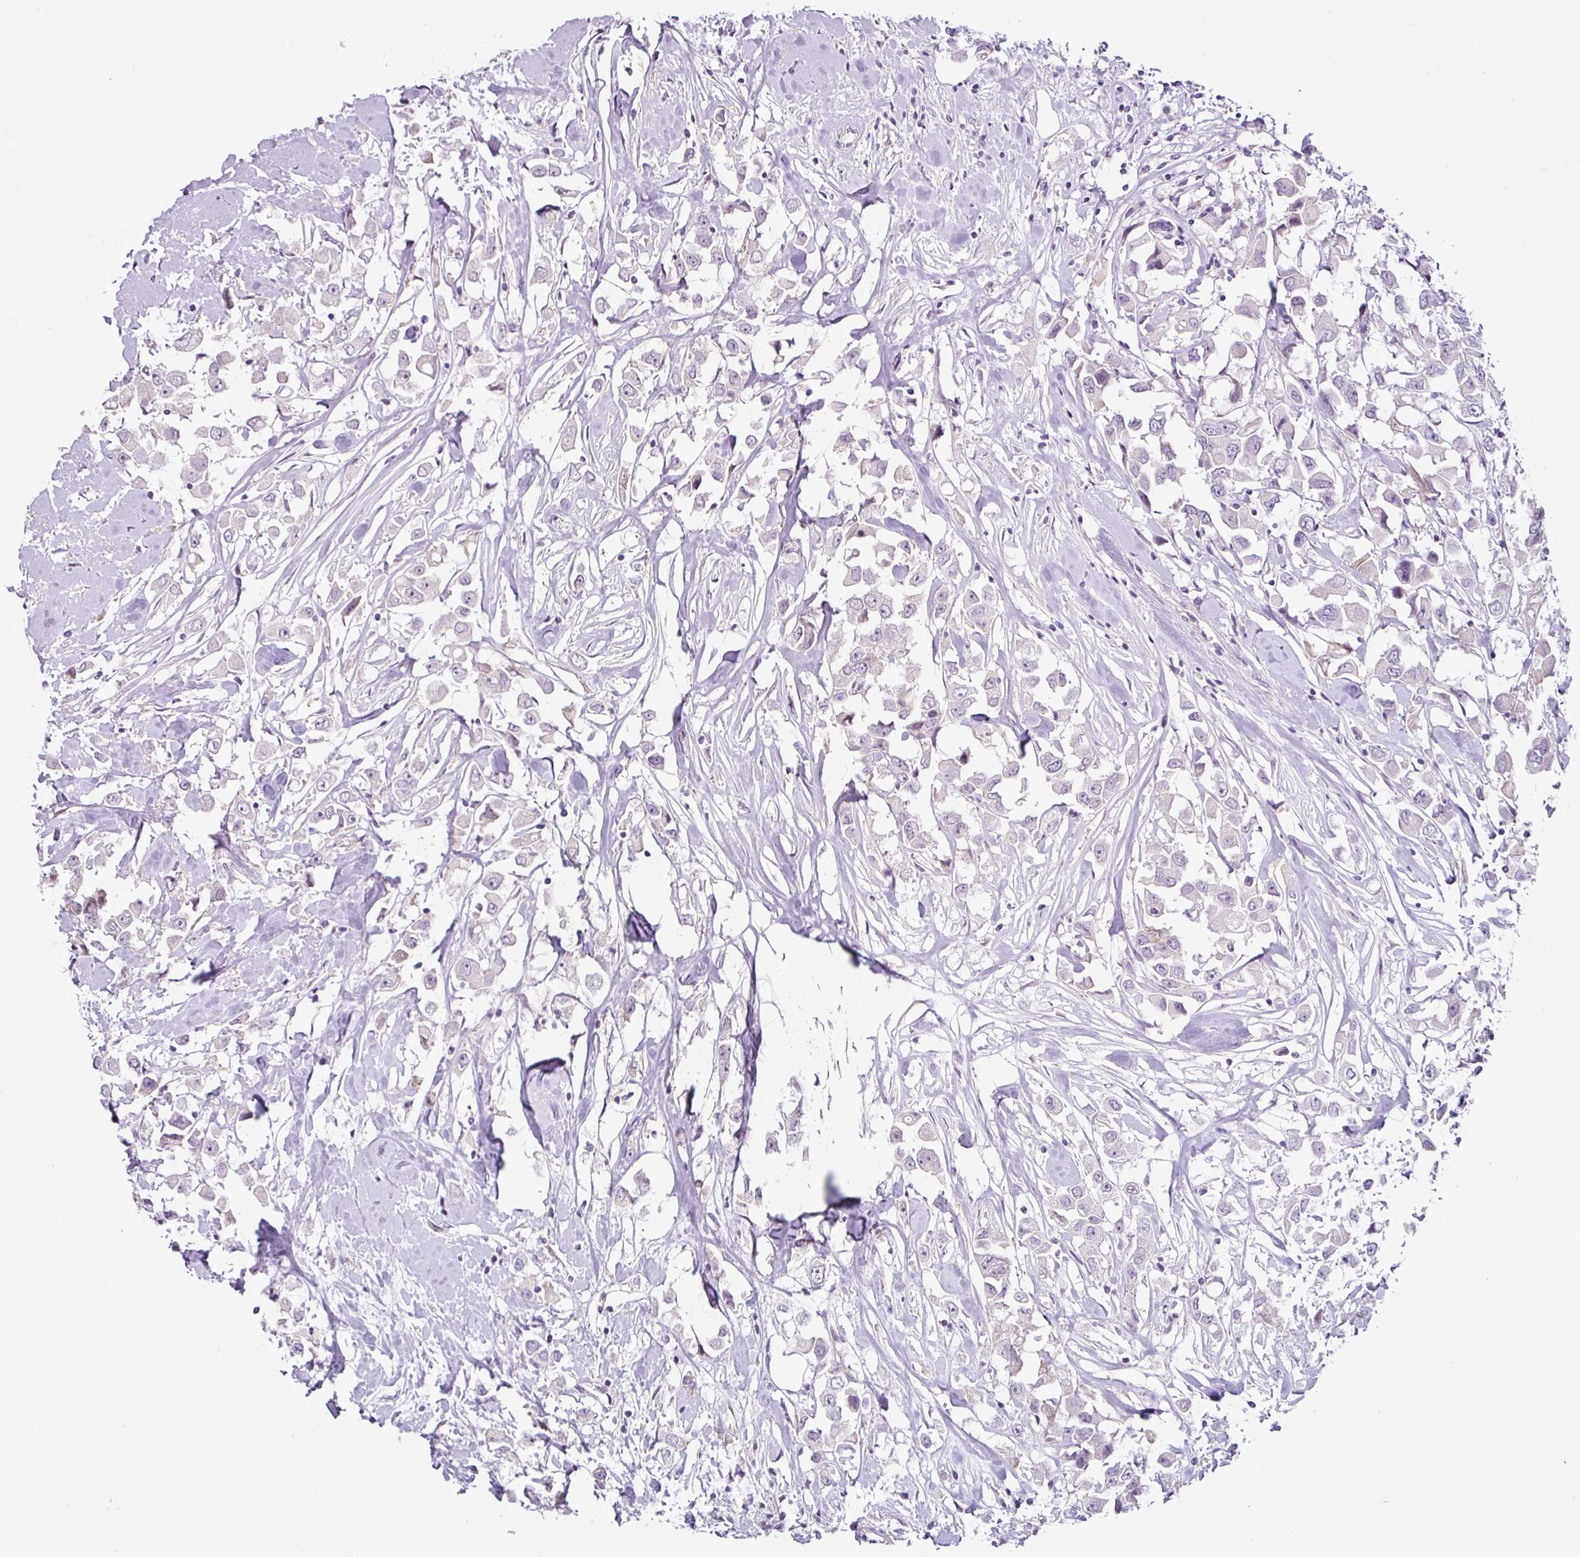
{"staining": {"intensity": "negative", "quantity": "none", "location": "none"}, "tissue": "breast cancer", "cell_type": "Tumor cells", "image_type": "cancer", "snomed": [{"axis": "morphology", "description": "Duct carcinoma"}, {"axis": "topography", "description": "Breast"}], "caption": "Immunohistochemical staining of human breast invasive ductal carcinoma displays no significant expression in tumor cells. (DAB (3,3'-diaminobenzidine) immunohistochemistry visualized using brightfield microscopy, high magnification).", "gene": "OR52D1", "patient": {"sex": "female", "age": 61}}